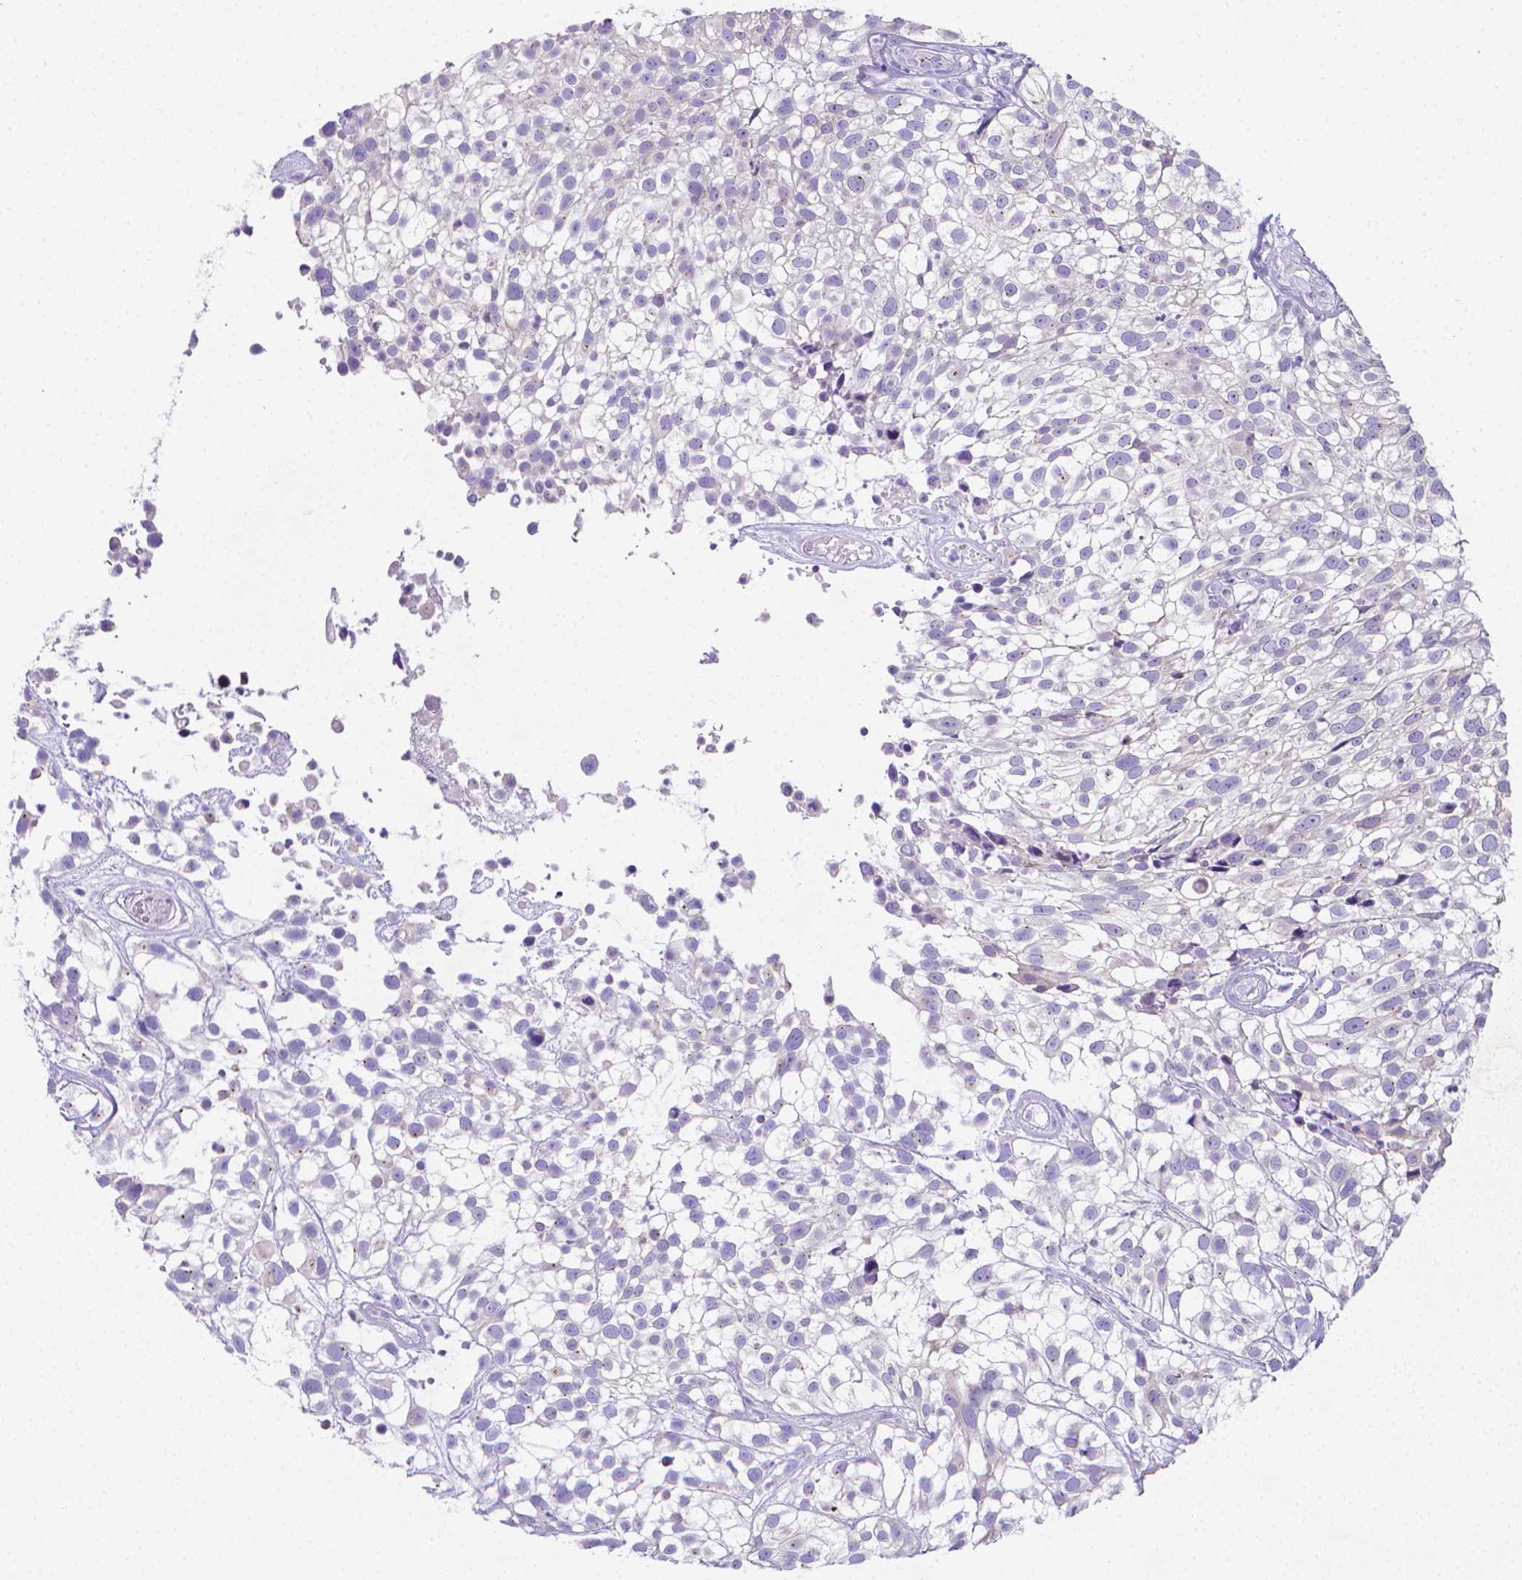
{"staining": {"intensity": "negative", "quantity": "none", "location": "none"}, "tissue": "urothelial cancer", "cell_type": "Tumor cells", "image_type": "cancer", "snomed": [{"axis": "morphology", "description": "Urothelial carcinoma, High grade"}, {"axis": "topography", "description": "Urinary bladder"}], "caption": "Tumor cells are negative for protein expression in human urothelial carcinoma (high-grade). The staining was performed using DAB (3,3'-diaminobenzidine) to visualize the protein expression in brown, while the nuclei were stained in blue with hematoxylin (Magnification: 20x).", "gene": "LRRC73", "patient": {"sex": "male", "age": 56}}